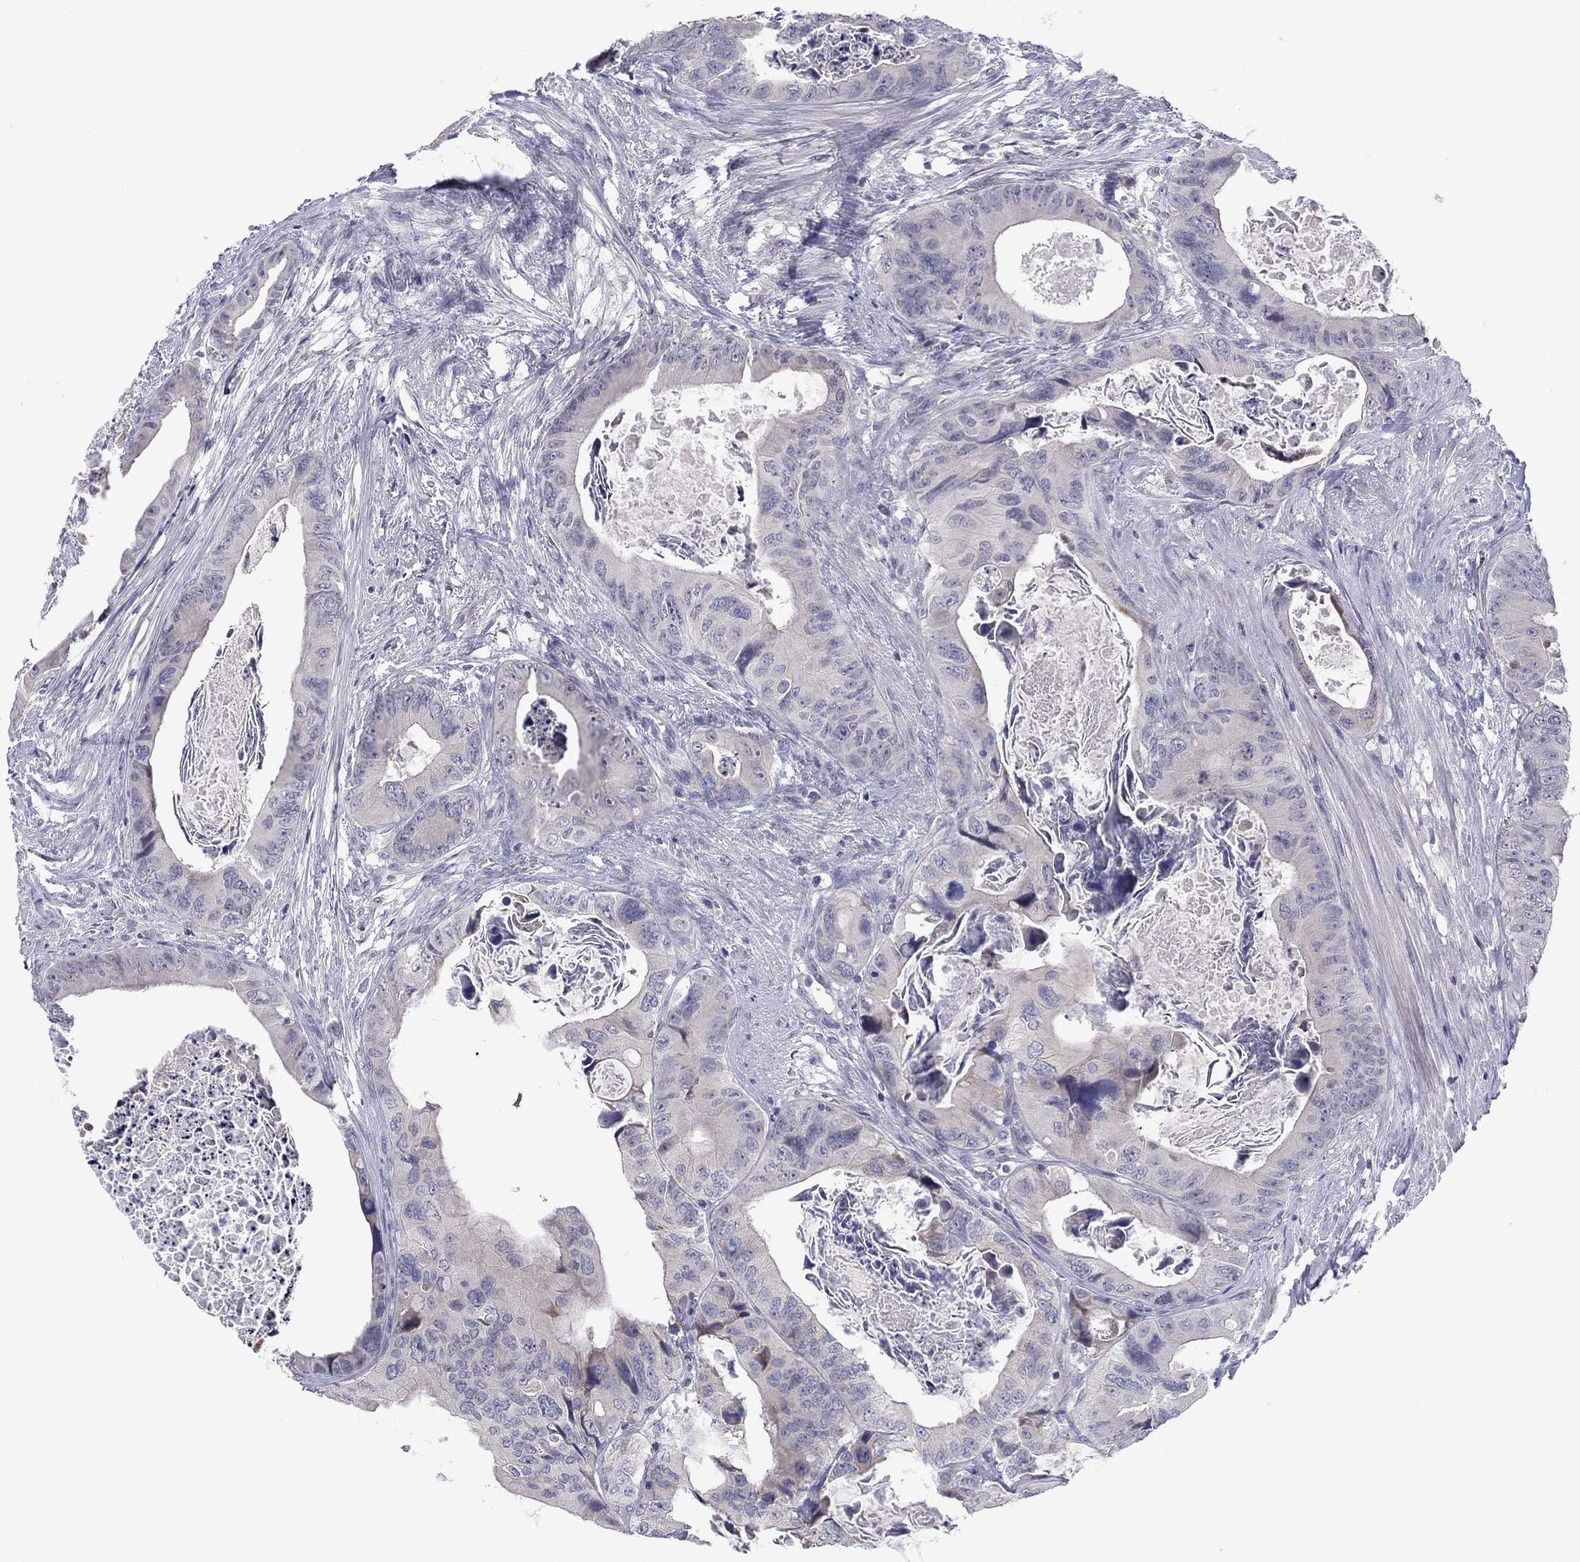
{"staining": {"intensity": "negative", "quantity": "none", "location": "none"}, "tissue": "colorectal cancer", "cell_type": "Tumor cells", "image_type": "cancer", "snomed": [{"axis": "morphology", "description": "Adenocarcinoma, NOS"}, {"axis": "topography", "description": "Rectum"}], "caption": "DAB immunohistochemical staining of human colorectal adenocarcinoma shows no significant positivity in tumor cells.", "gene": "CACNA1A", "patient": {"sex": "male", "age": 64}}